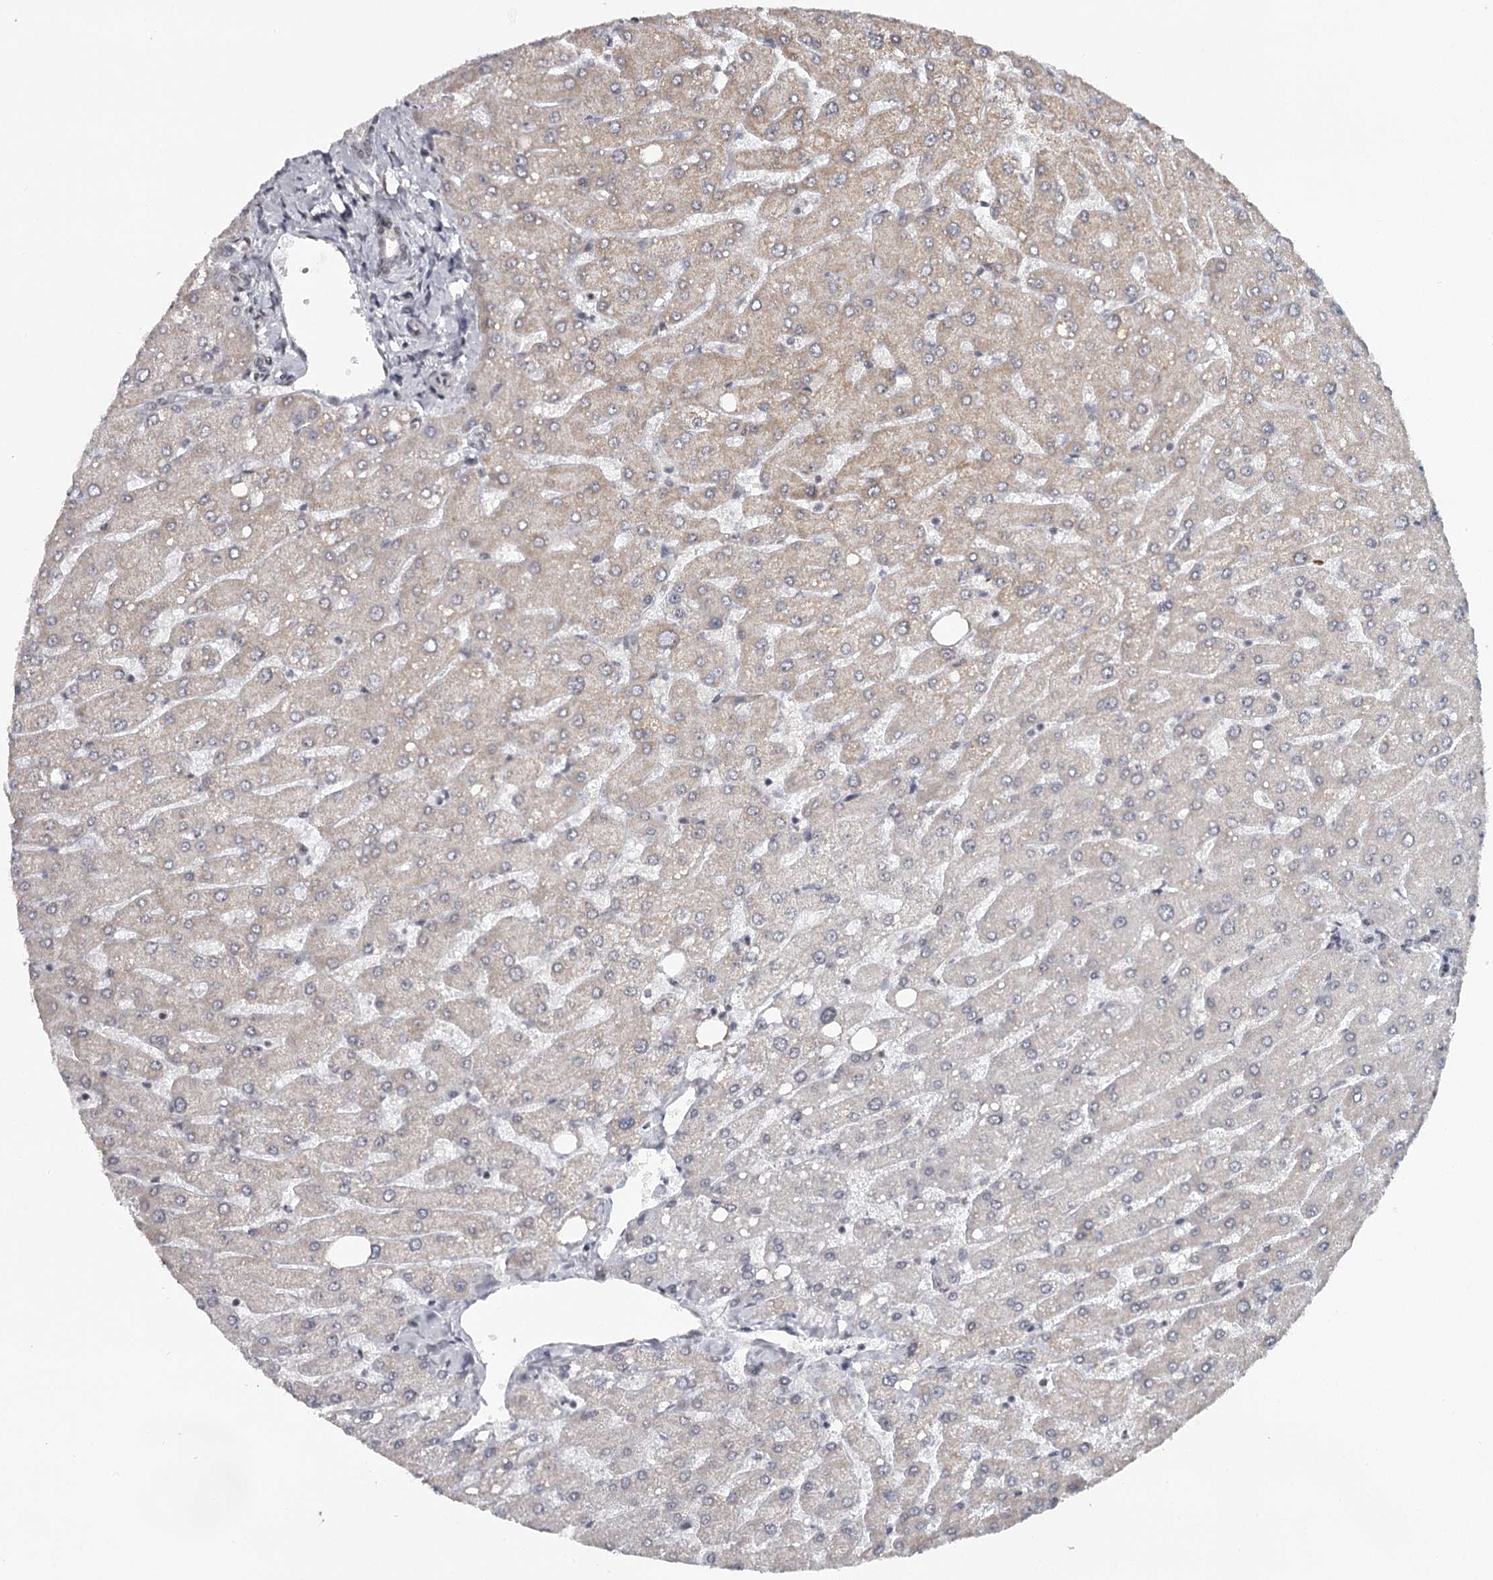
{"staining": {"intensity": "negative", "quantity": "none", "location": "none"}, "tissue": "liver", "cell_type": "Cholangiocytes", "image_type": "normal", "snomed": [{"axis": "morphology", "description": "Normal tissue, NOS"}, {"axis": "topography", "description": "Liver"}], "caption": "DAB immunohistochemical staining of normal human liver reveals no significant positivity in cholangiocytes. (Brightfield microscopy of DAB immunohistochemistry at high magnification).", "gene": "FAM13C", "patient": {"sex": "male", "age": 55}}